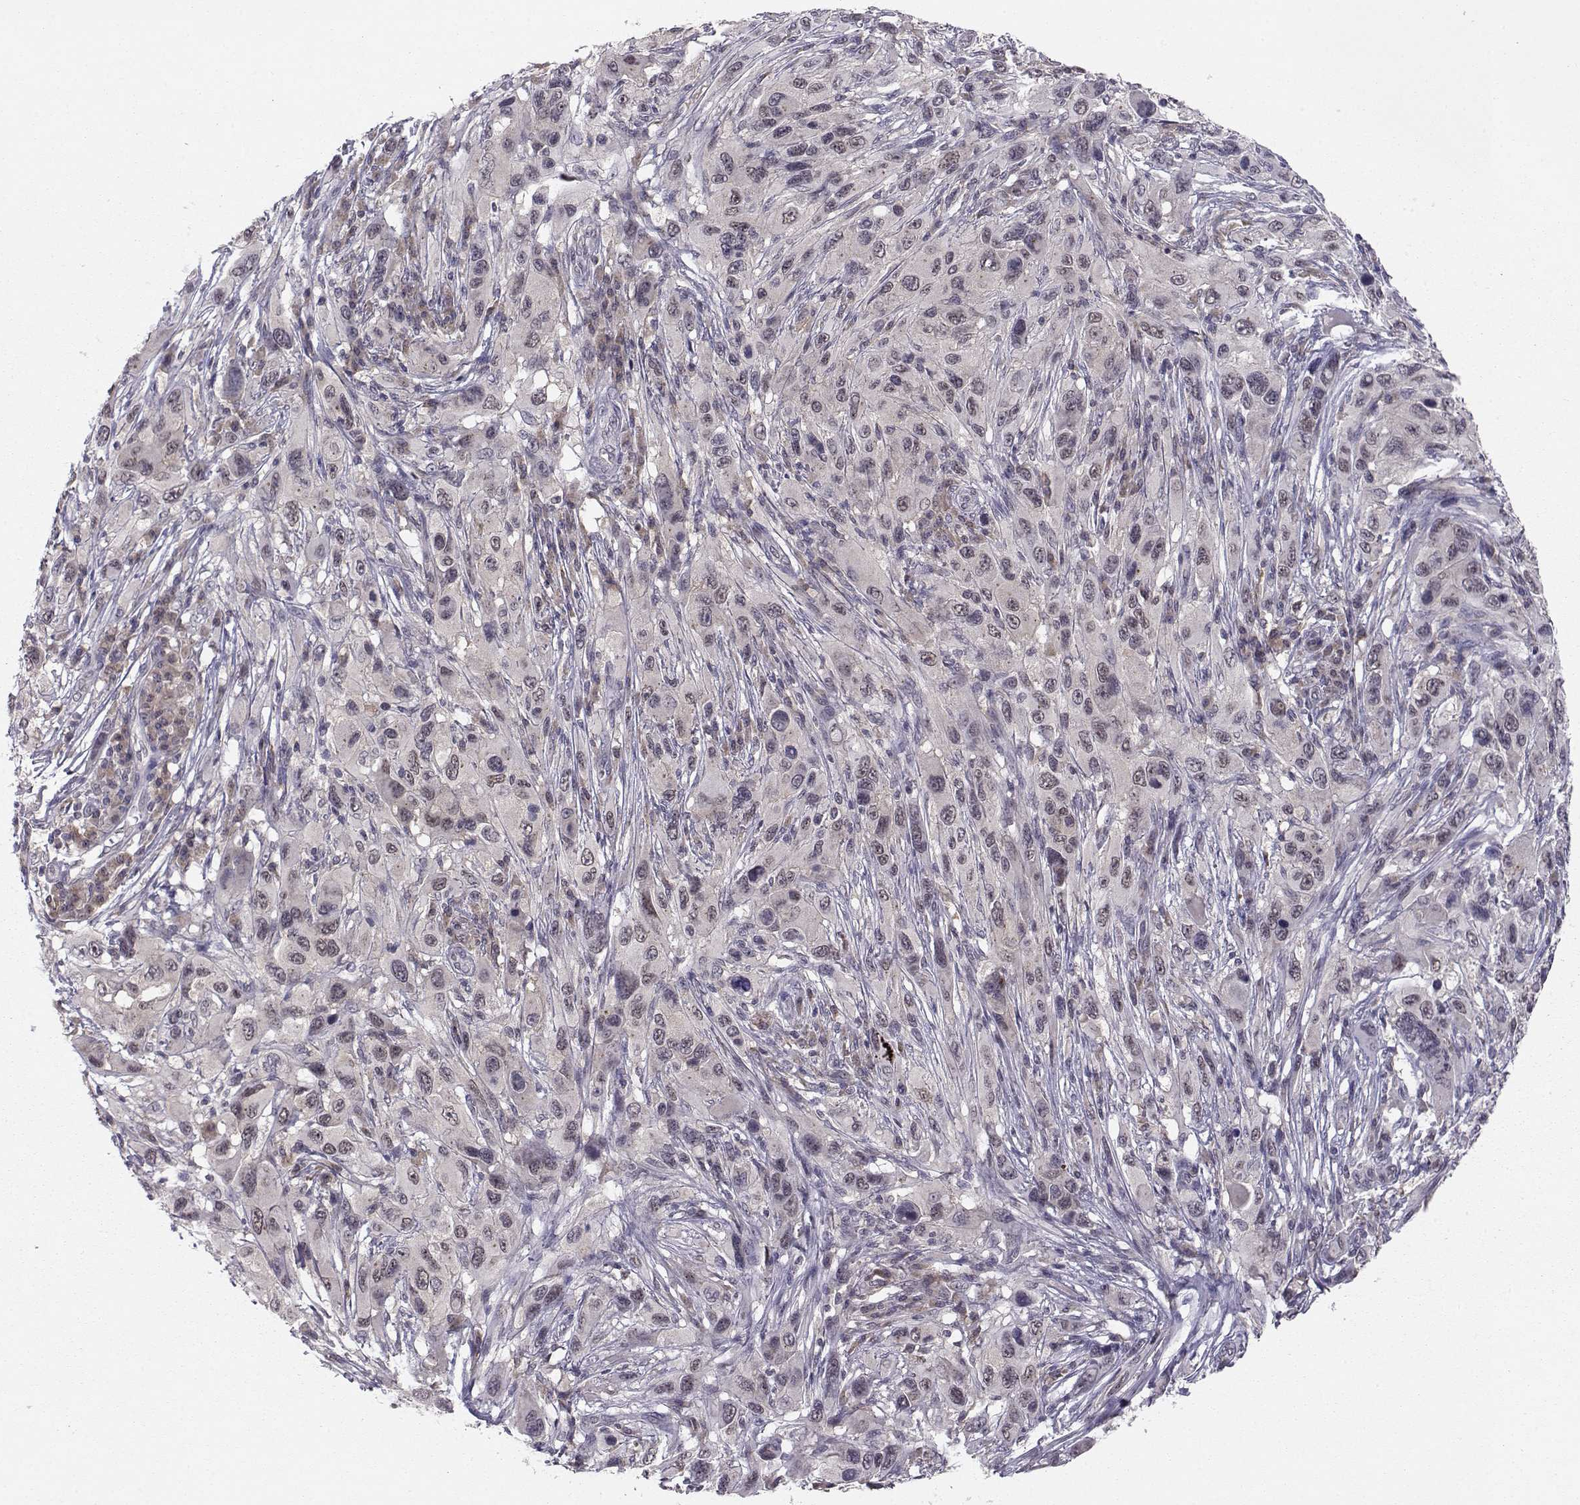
{"staining": {"intensity": "negative", "quantity": "none", "location": "none"}, "tissue": "melanoma", "cell_type": "Tumor cells", "image_type": "cancer", "snomed": [{"axis": "morphology", "description": "Malignant melanoma, NOS"}, {"axis": "topography", "description": "Skin"}], "caption": "Malignant melanoma stained for a protein using immunohistochemistry (IHC) demonstrates no expression tumor cells.", "gene": "KIF13B", "patient": {"sex": "male", "age": 53}}